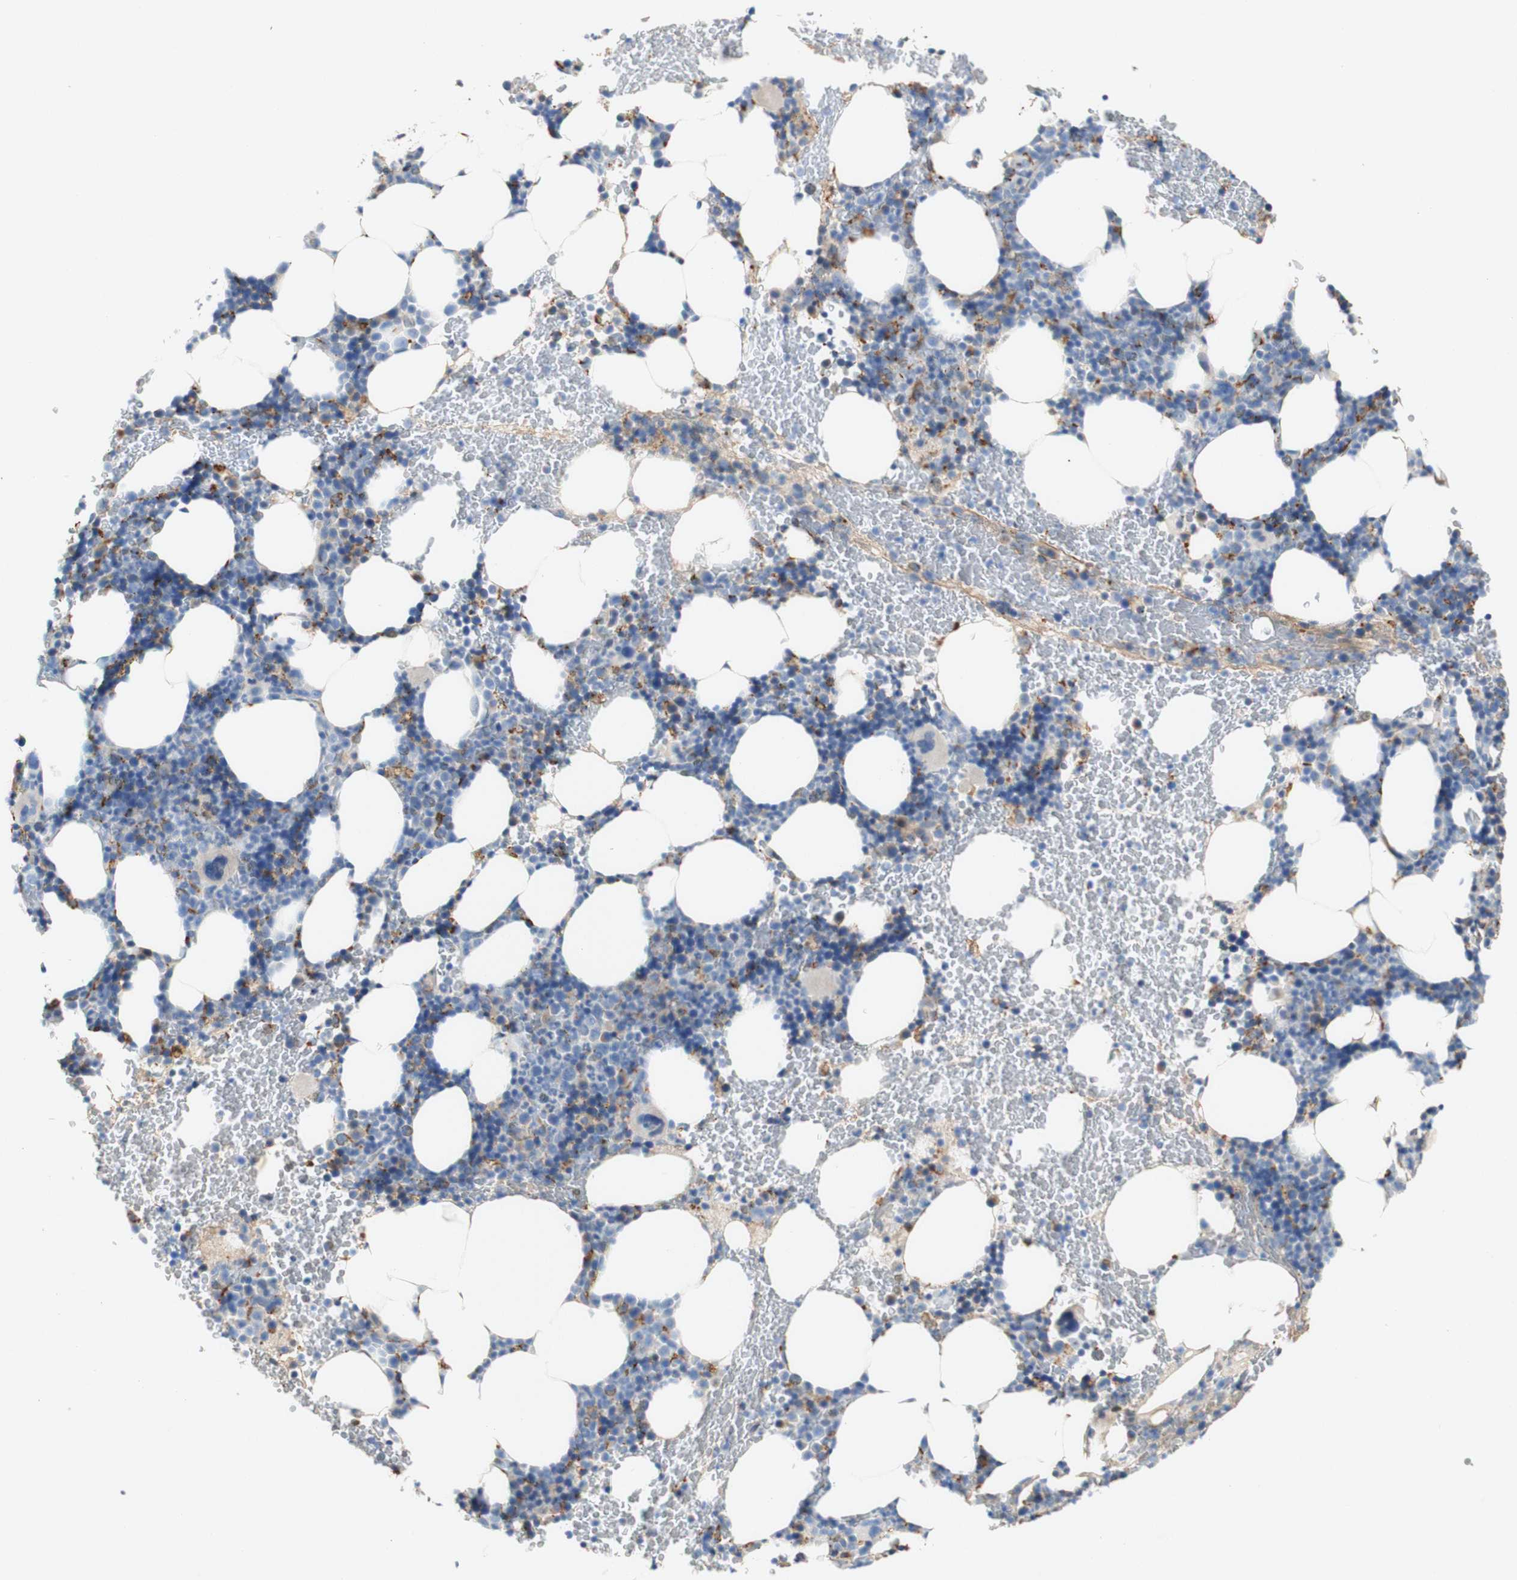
{"staining": {"intensity": "weak", "quantity": ">75%", "location": "cytoplasmic/membranous"}, "tissue": "bone marrow", "cell_type": "Hematopoietic cells", "image_type": "normal", "snomed": [{"axis": "morphology", "description": "Normal tissue, NOS"}, {"axis": "morphology", "description": "Inflammation, NOS"}, {"axis": "topography", "description": "Bone marrow"}], "caption": "Protein staining by immunohistochemistry (IHC) exhibits weak cytoplasmic/membranous staining in about >75% of hematopoietic cells in unremarkable bone marrow.", "gene": "FCGRT", "patient": {"sex": "female", "age": 70}}